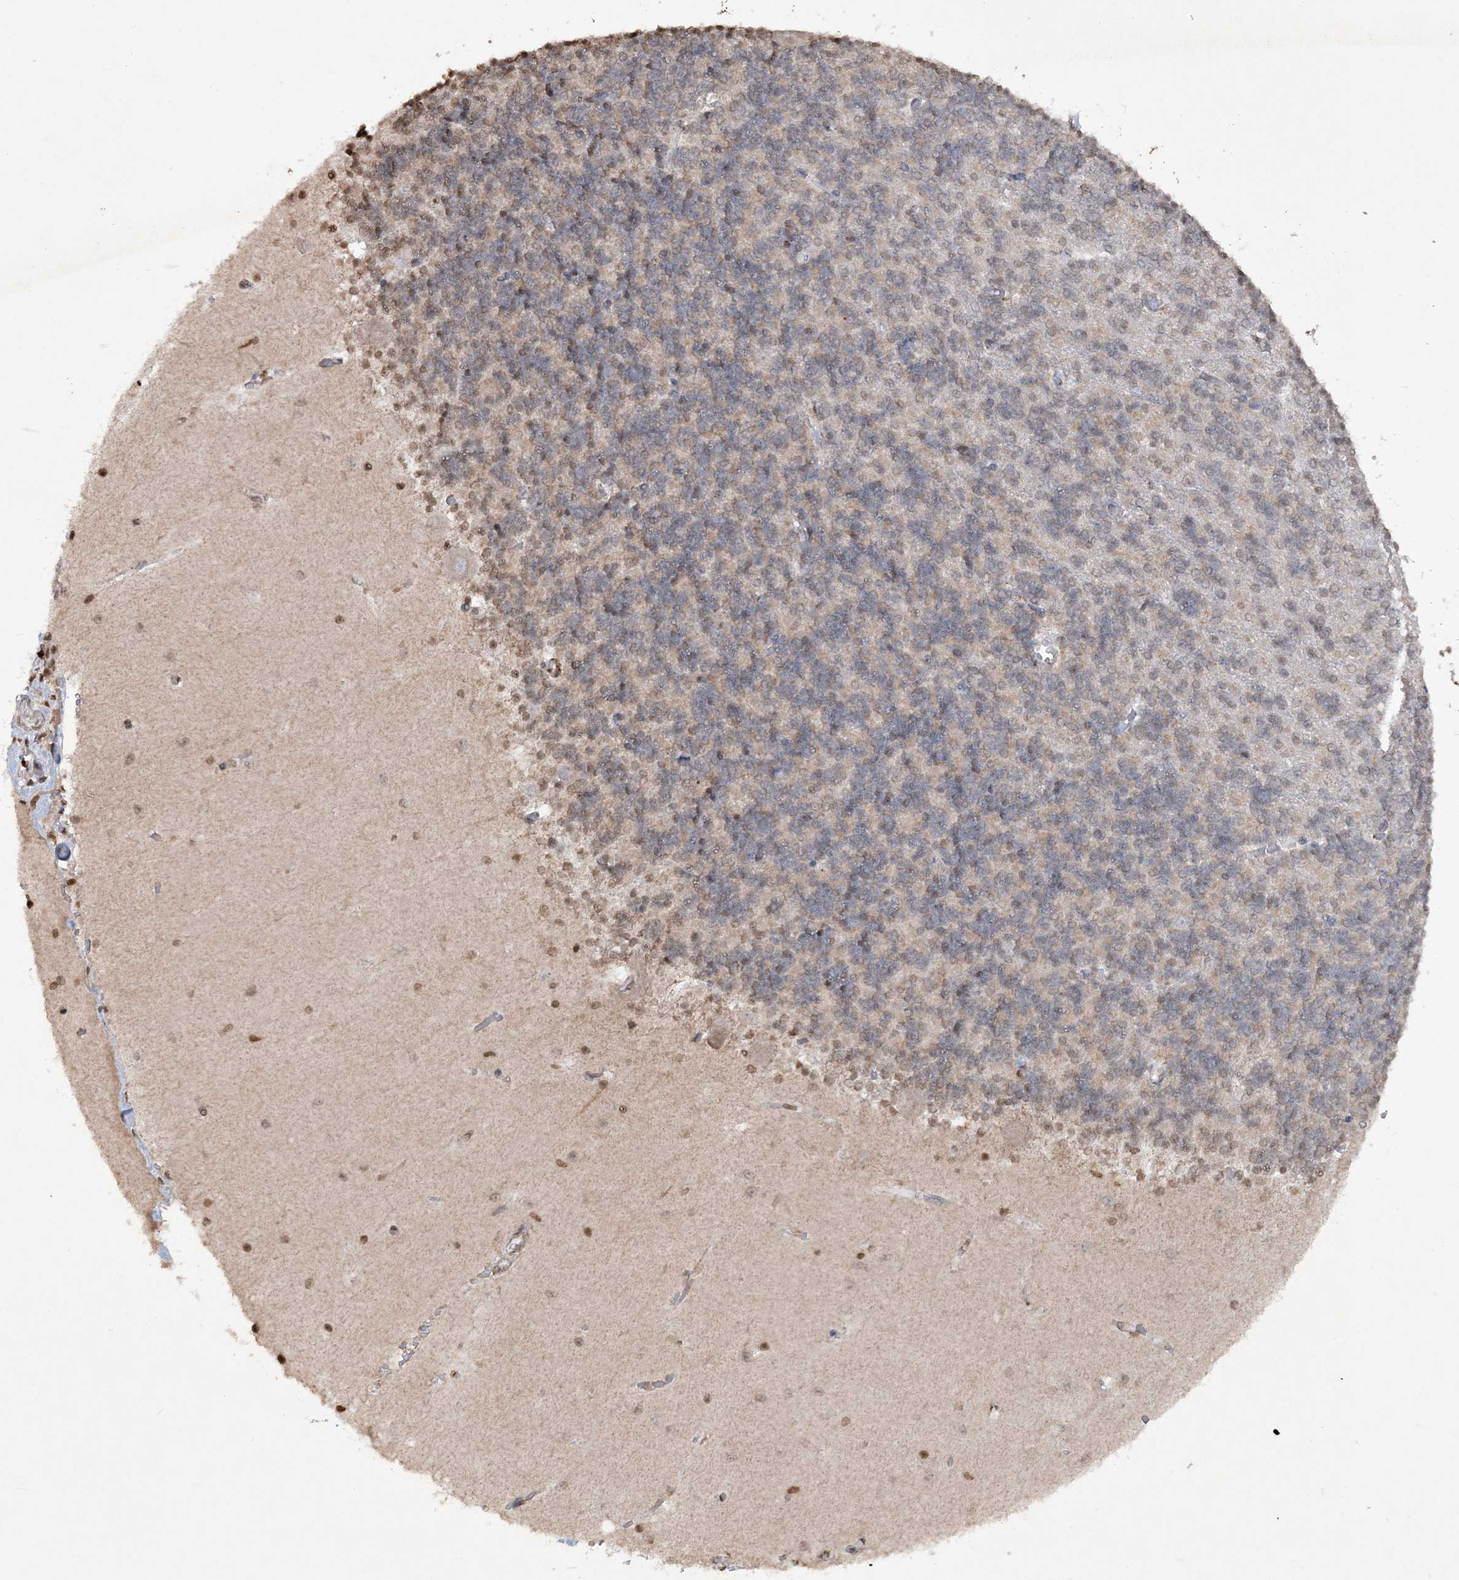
{"staining": {"intensity": "moderate", "quantity": "25%-75%", "location": "cytoplasmic/membranous,nuclear"}, "tissue": "cerebellum", "cell_type": "Cells in granular layer", "image_type": "normal", "snomed": [{"axis": "morphology", "description": "Normal tissue, NOS"}, {"axis": "topography", "description": "Cerebellum"}], "caption": "Benign cerebellum shows moderate cytoplasmic/membranous,nuclear expression in approximately 25%-75% of cells in granular layer Using DAB (3,3'-diaminobenzidine) (brown) and hematoxylin (blue) stains, captured at high magnification using brightfield microscopy..", "gene": "TTC7A", "patient": {"sex": "male", "age": 37}}